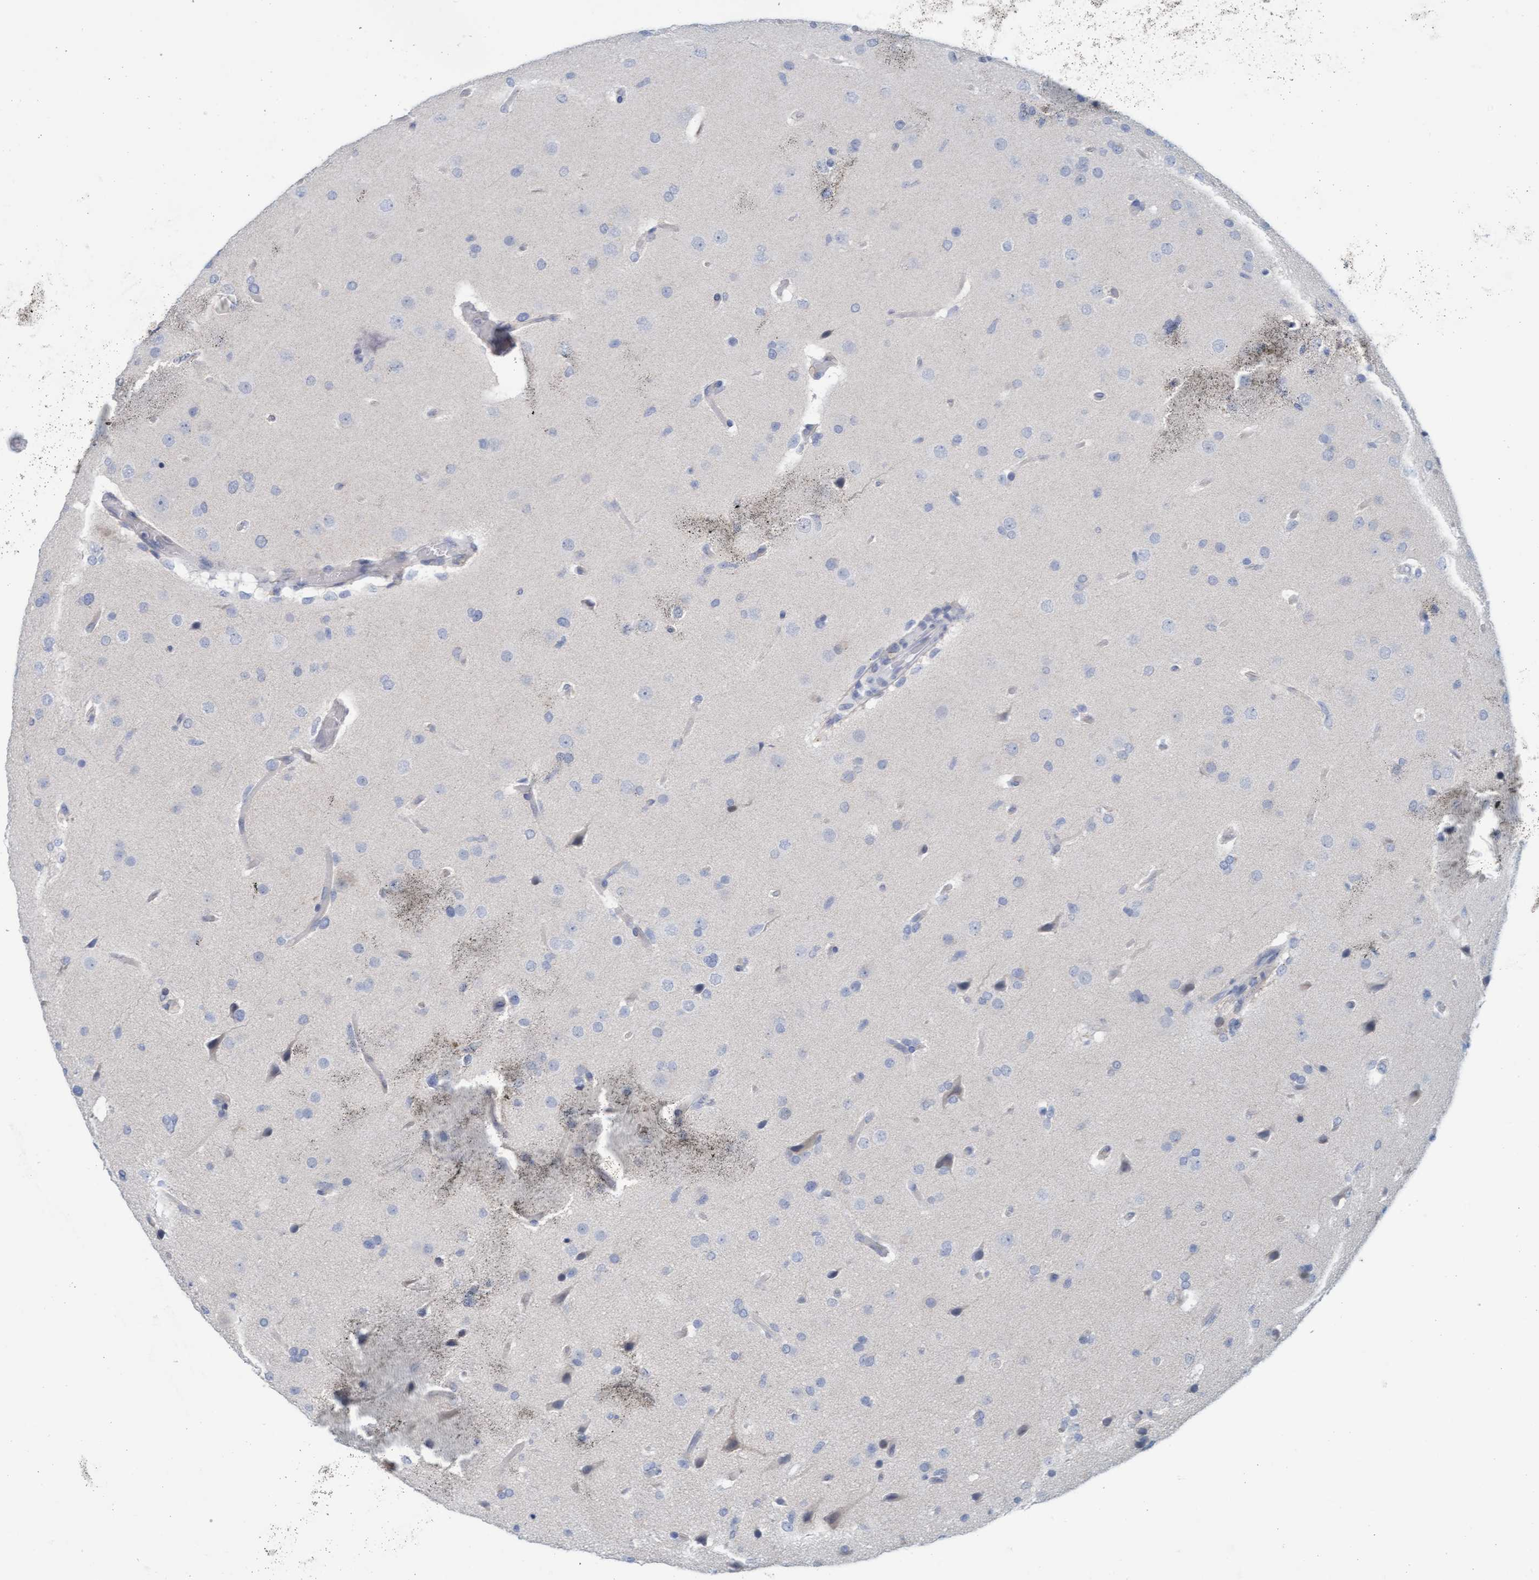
{"staining": {"intensity": "negative", "quantity": "none", "location": "none"}, "tissue": "glioma", "cell_type": "Tumor cells", "image_type": "cancer", "snomed": [{"axis": "morphology", "description": "Glioma, malignant, High grade"}, {"axis": "topography", "description": "Brain"}], "caption": "Immunohistochemistry (IHC) histopathology image of neoplastic tissue: human glioma stained with DAB (3,3'-diaminobenzidine) demonstrates no significant protein positivity in tumor cells. (DAB immunohistochemistry, high magnification).", "gene": "CPA3", "patient": {"sex": "male", "age": 33}}